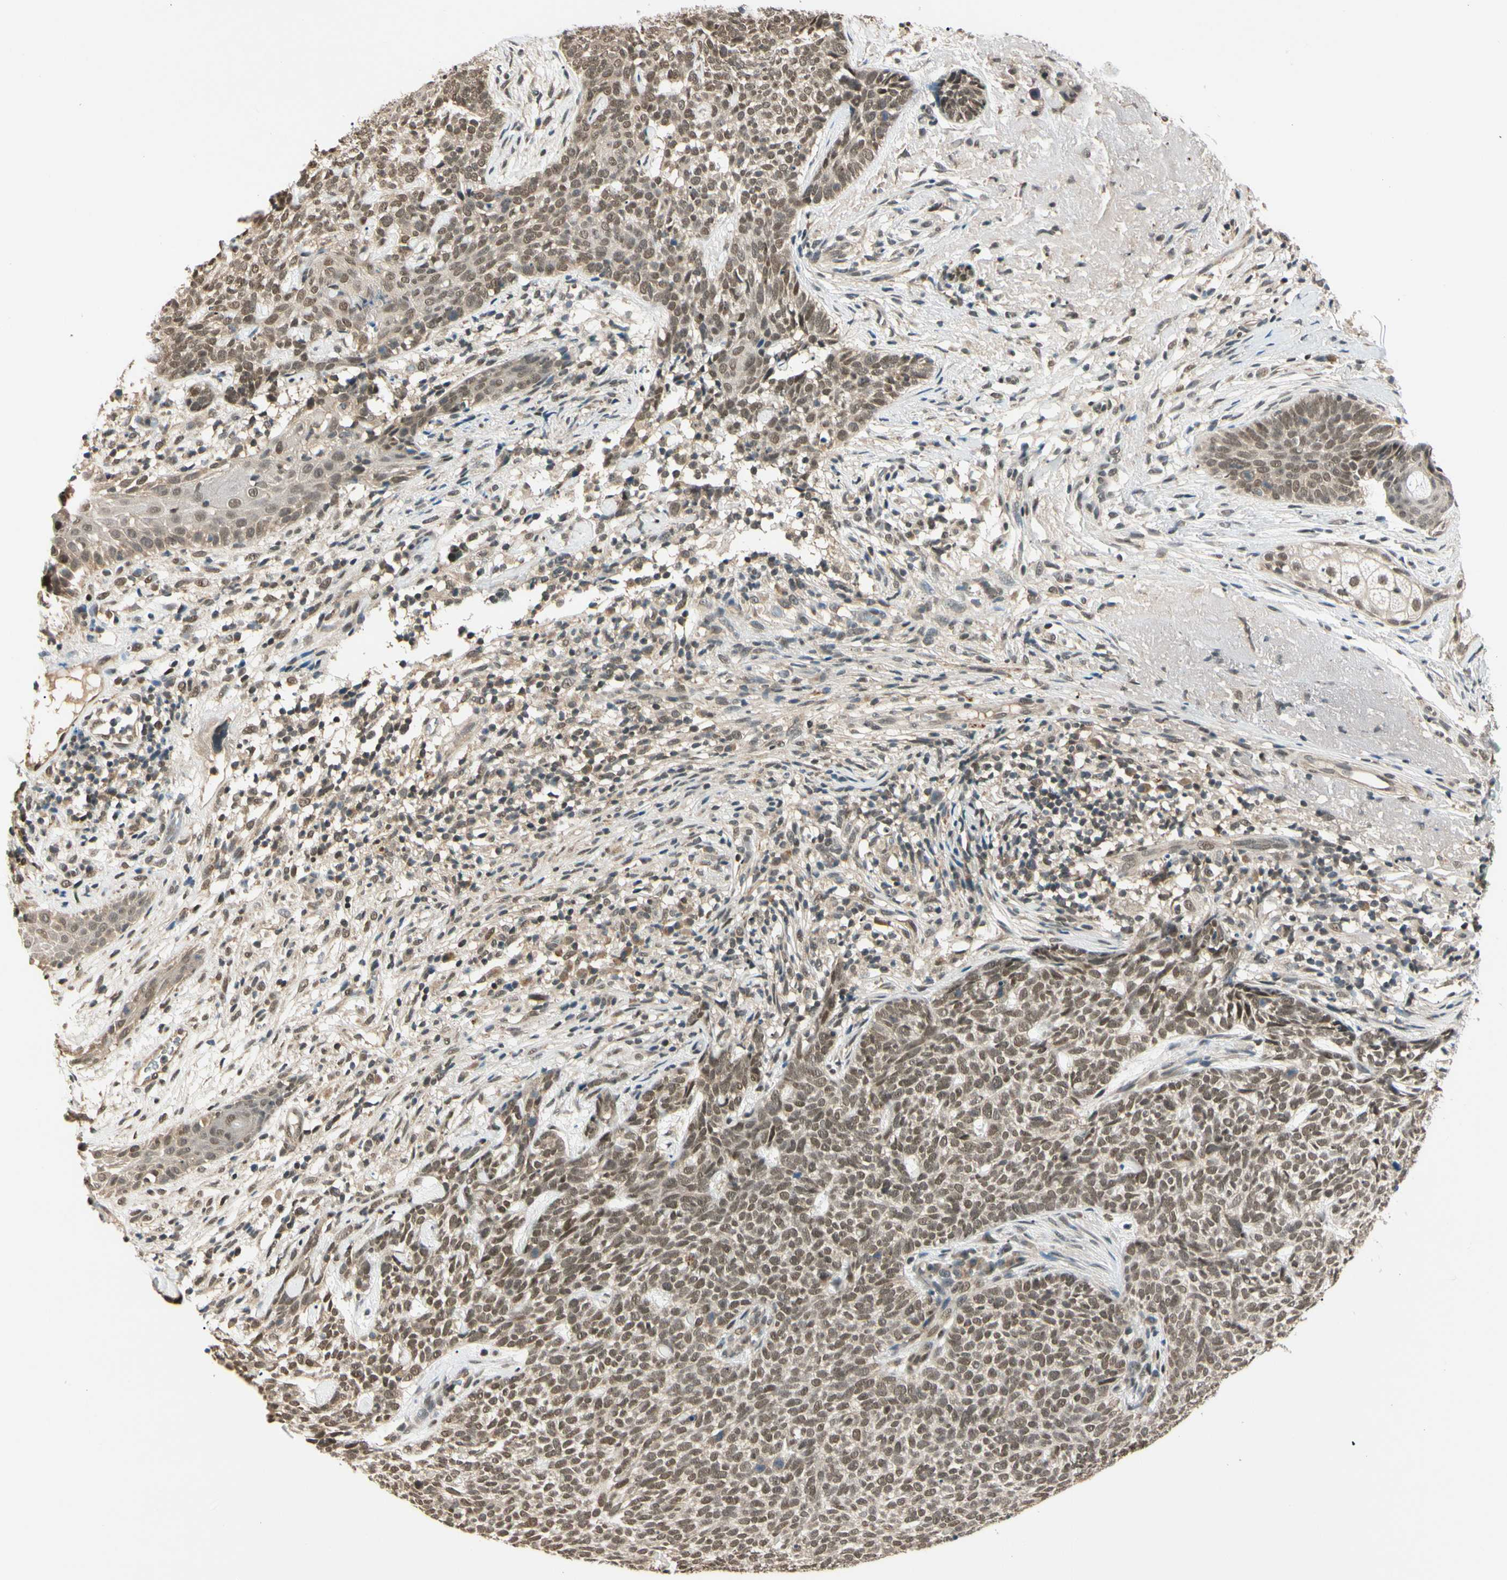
{"staining": {"intensity": "moderate", "quantity": ">75%", "location": "cytoplasmic/membranous,nuclear"}, "tissue": "skin cancer", "cell_type": "Tumor cells", "image_type": "cancer", "snomed": [{"axis": "morphology", "description": "Basal cell carcinoma"}, {"axis": "topography", "description": "Skin"}], "caption": "Immunohistochemistry (IHC) of skin cancer (basal cell carcinoma) demonstrates medium levels of moderate cytoplasmic/membranous and nuclear expression in about >75% of tumor cells.", "gene": "ZSCAN12", "patient": {"sex": "female", "age": 84}}